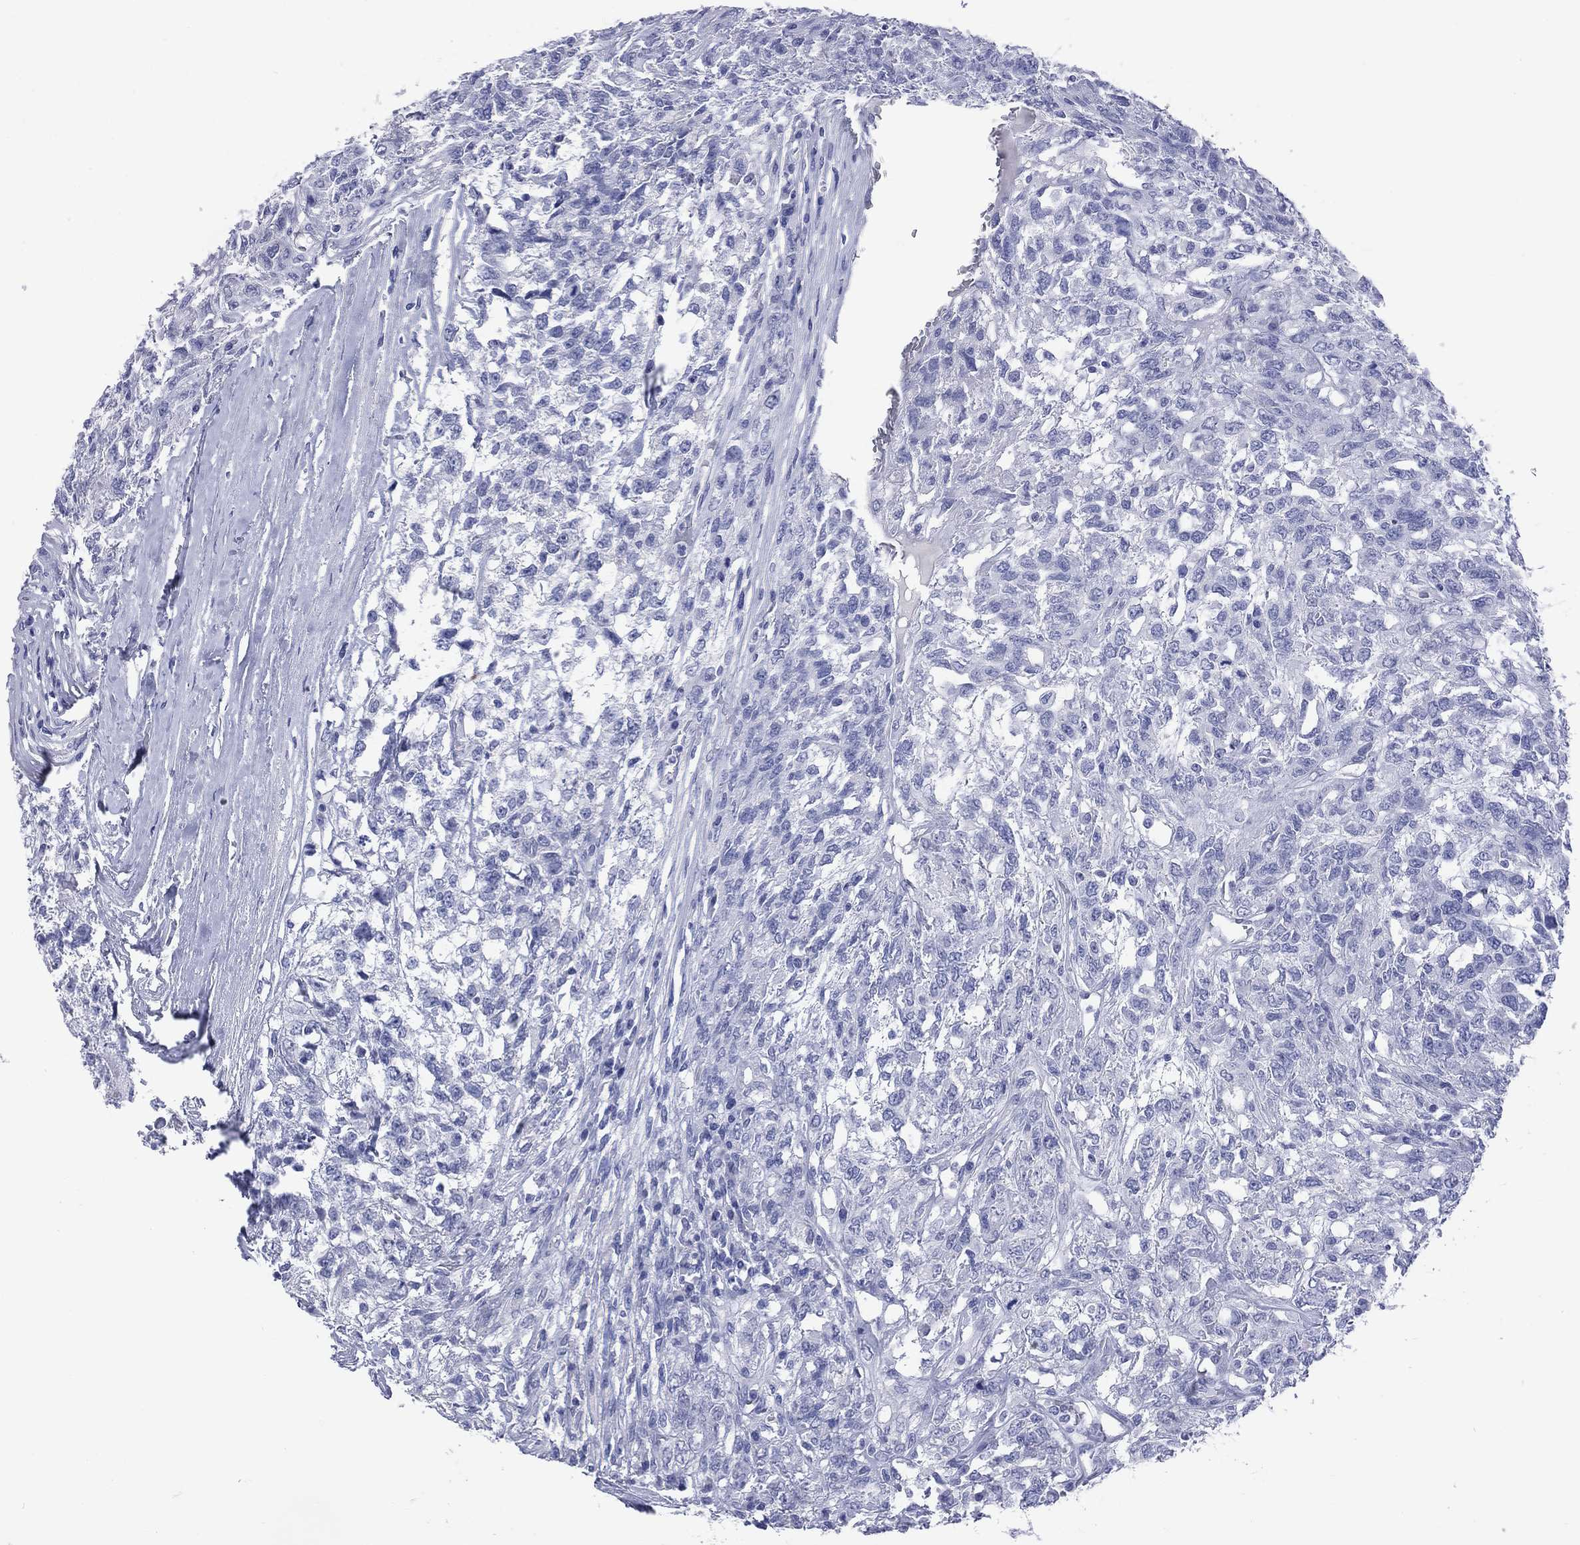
{"staining": {"intensity": "negative", "quantity": "none", "location": "none"}, "tissue": "testis cancer", "cell_type": "Tumor cells", "image_type": "cancer", "snomed": [{"axis": "morphology", "description": "Seminoma, NOS"}, {"axis": "topography", "description": "Testis"}], "caption": "Immunohistochemistry (IHC) of human testis cancer exhibits no staining in tumor cells. The staining was performed using DAB (3,3'-diaminobenzidine) to visualize the protein expression in brown, while the nuclei were stained in blue with hematoxylin (Magnification: 20x).", "gene": "CYLC1", "patient": {"sex": "male", "age": 52}}